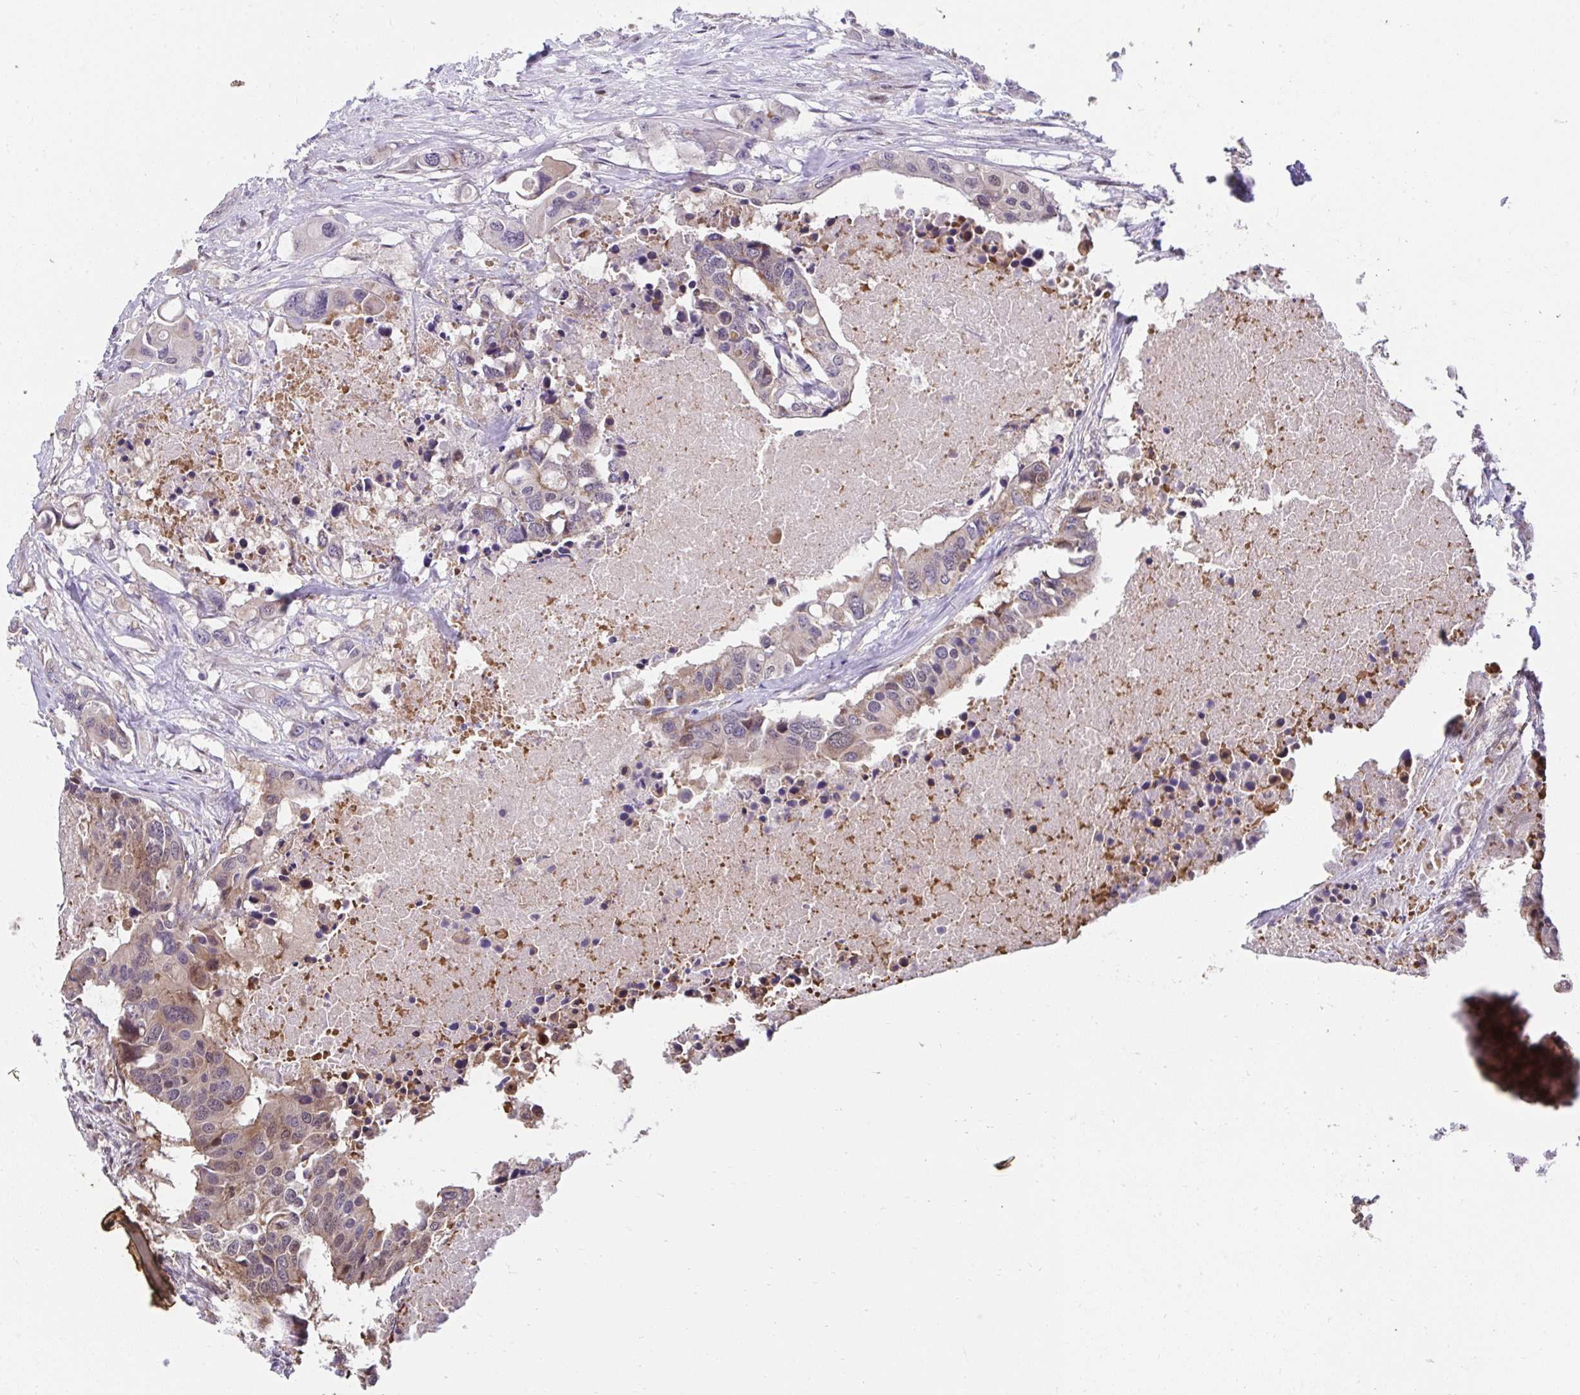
{"staining": {"intensity": "moderate", "quantity": "25%-75%", "location": "cytoplasmic/membranous,nuclear"}, "tissue": "colorectal cancer", "cell_type": "Tumor cells", "image_type": "cancer", "snomed": [{"axis": "morphology", "description": "Adenocarcinoma, NOS"}, {"axis": "topography", "description": "Colon"}], "caption": "A high-resolution histopathology image shows IHC staining of colorectal cancer (adenocarcinoma), which demonstrates moderate cytoplasmic/membranous and nuclear expression in about 25%-75% of tumor cells.", "gene": "RDH14", "patient": {"sex": "male", "age": 77}}